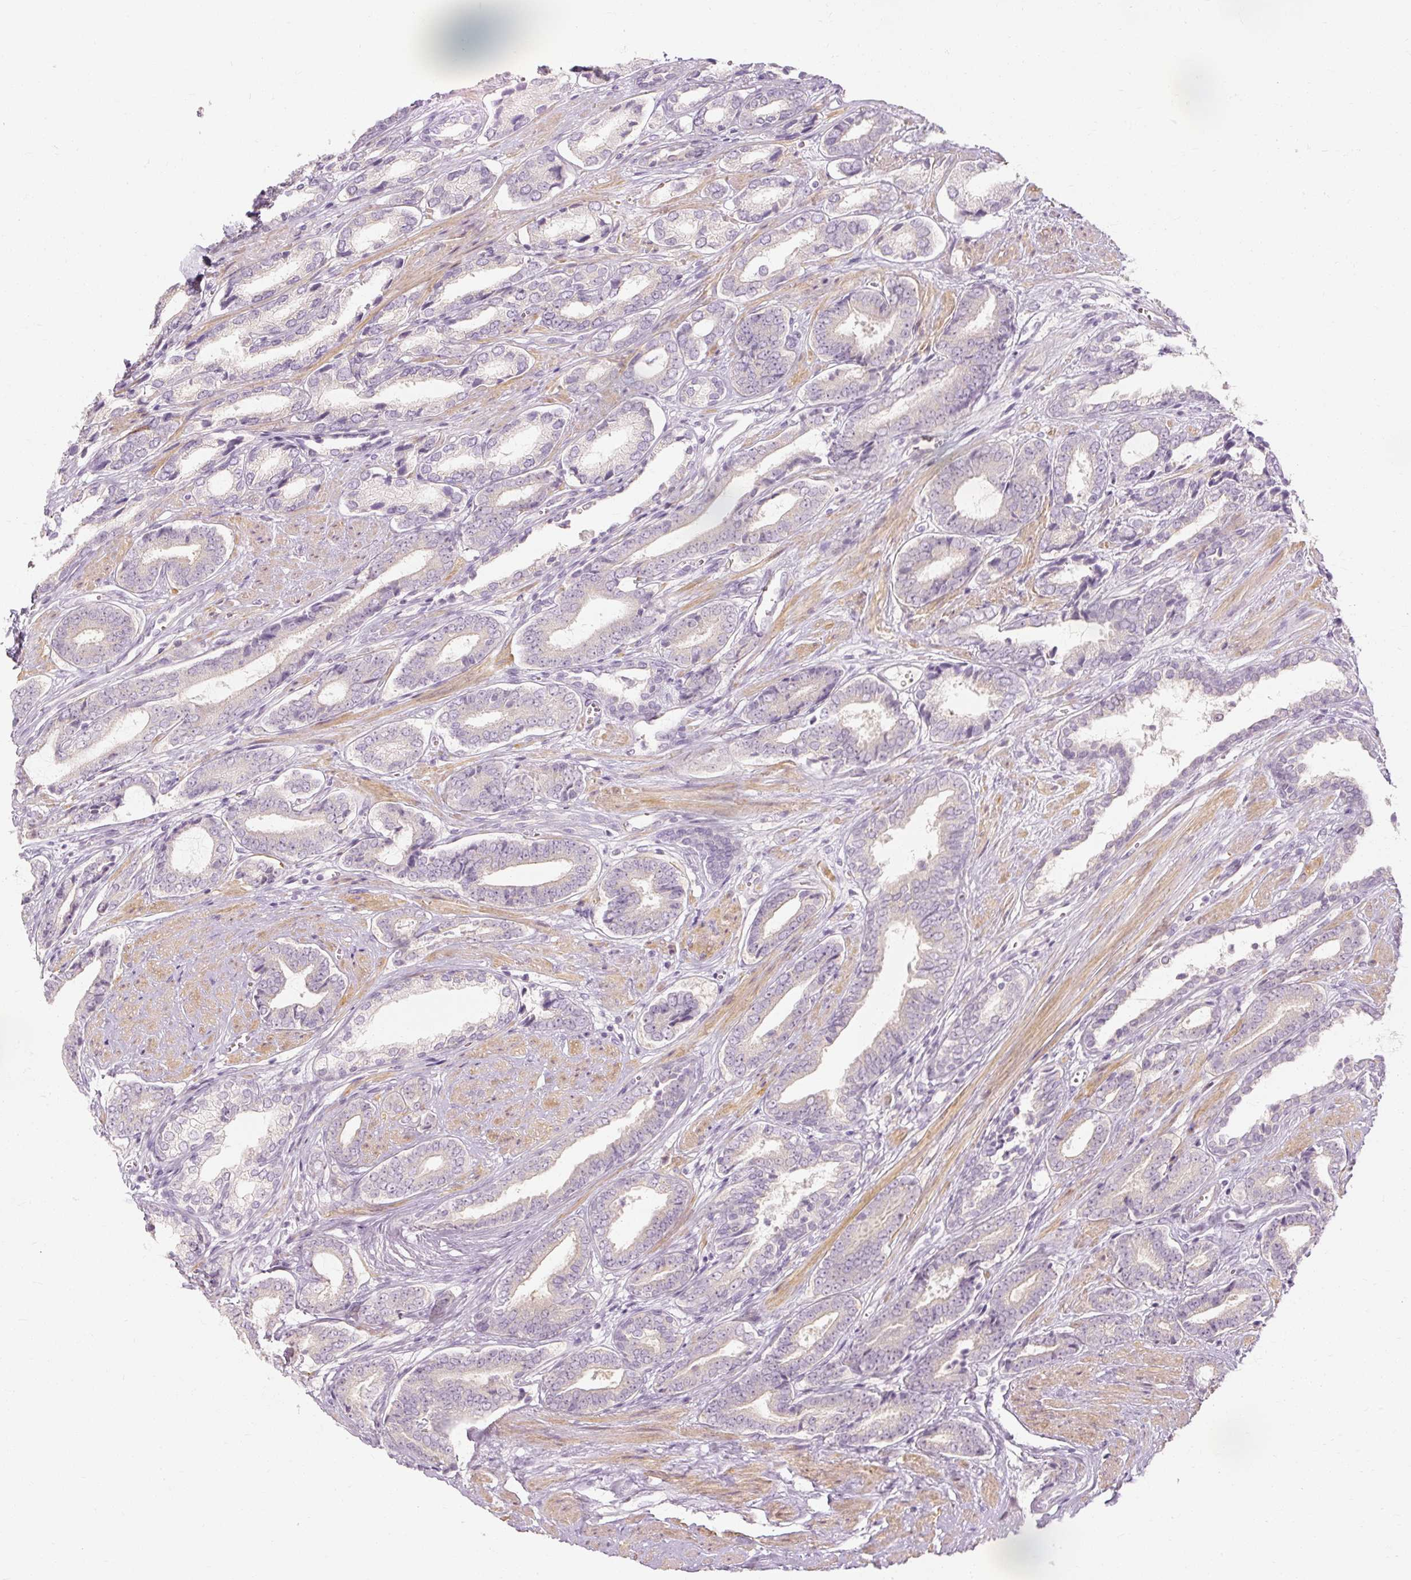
{"staining": {"intensity": "negative", "quantity": "none", "location": "none"}, "tissue": "prostate cancer", "cell_type": "Tumor cells", "image_type": "cancer", "snomed": [{"axis": "morphology", "description": "Adenocarcinoma, NOS"}, {"axis": "topography", "description": "Prostate and seminal vesicle, NOS"}], "caption": "Immunohistochemical staining of prostate cancer reveals no significant staining in tumor cells.", "gene": "CAPN3", "patient": {"sex": "male", "age": 76}}